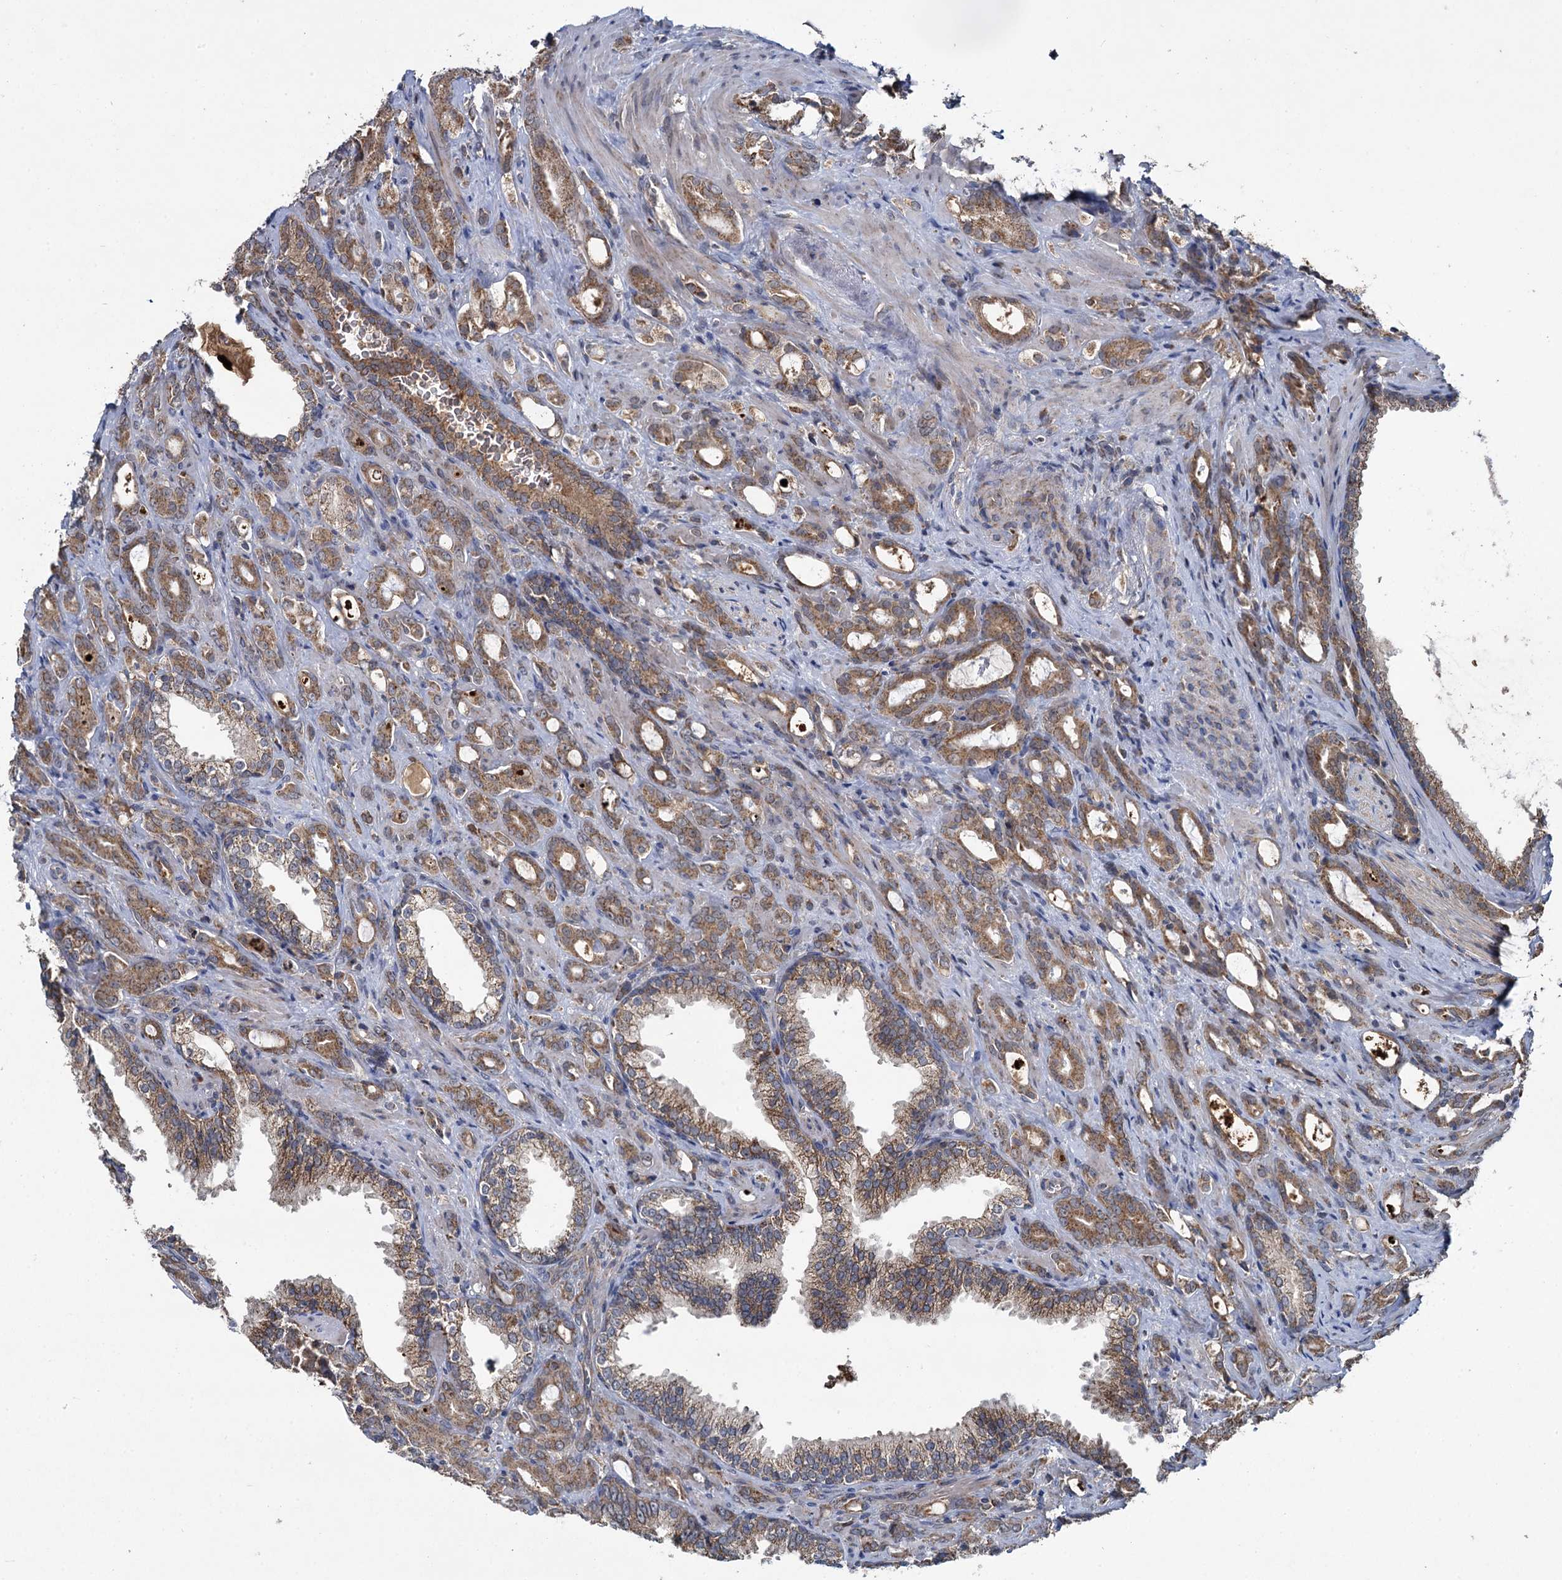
{"staining": {"intensity": "moderate", "quantity": ">75%", "location": "cytoplasmic/membranous"}, "tissue": "prostate cancer", "cell_type": "Tumor cells", "image_type": "cancer", "snomed": [{"axis": "morphology", "description": "Adenocarcinoma, High grade"}, {"axis": "topography", "description": "Prostate"}], "caption": "This histopathology image reveals immunohistochemistry staining of human prostate cancer (adenocarcinoma (high-grade)), with medium moderate cytoplasmic/membranous positivity in about >75% of tumor cells.", "gene": "METTL4", "patient": {"sex": "male", "age": 72}}